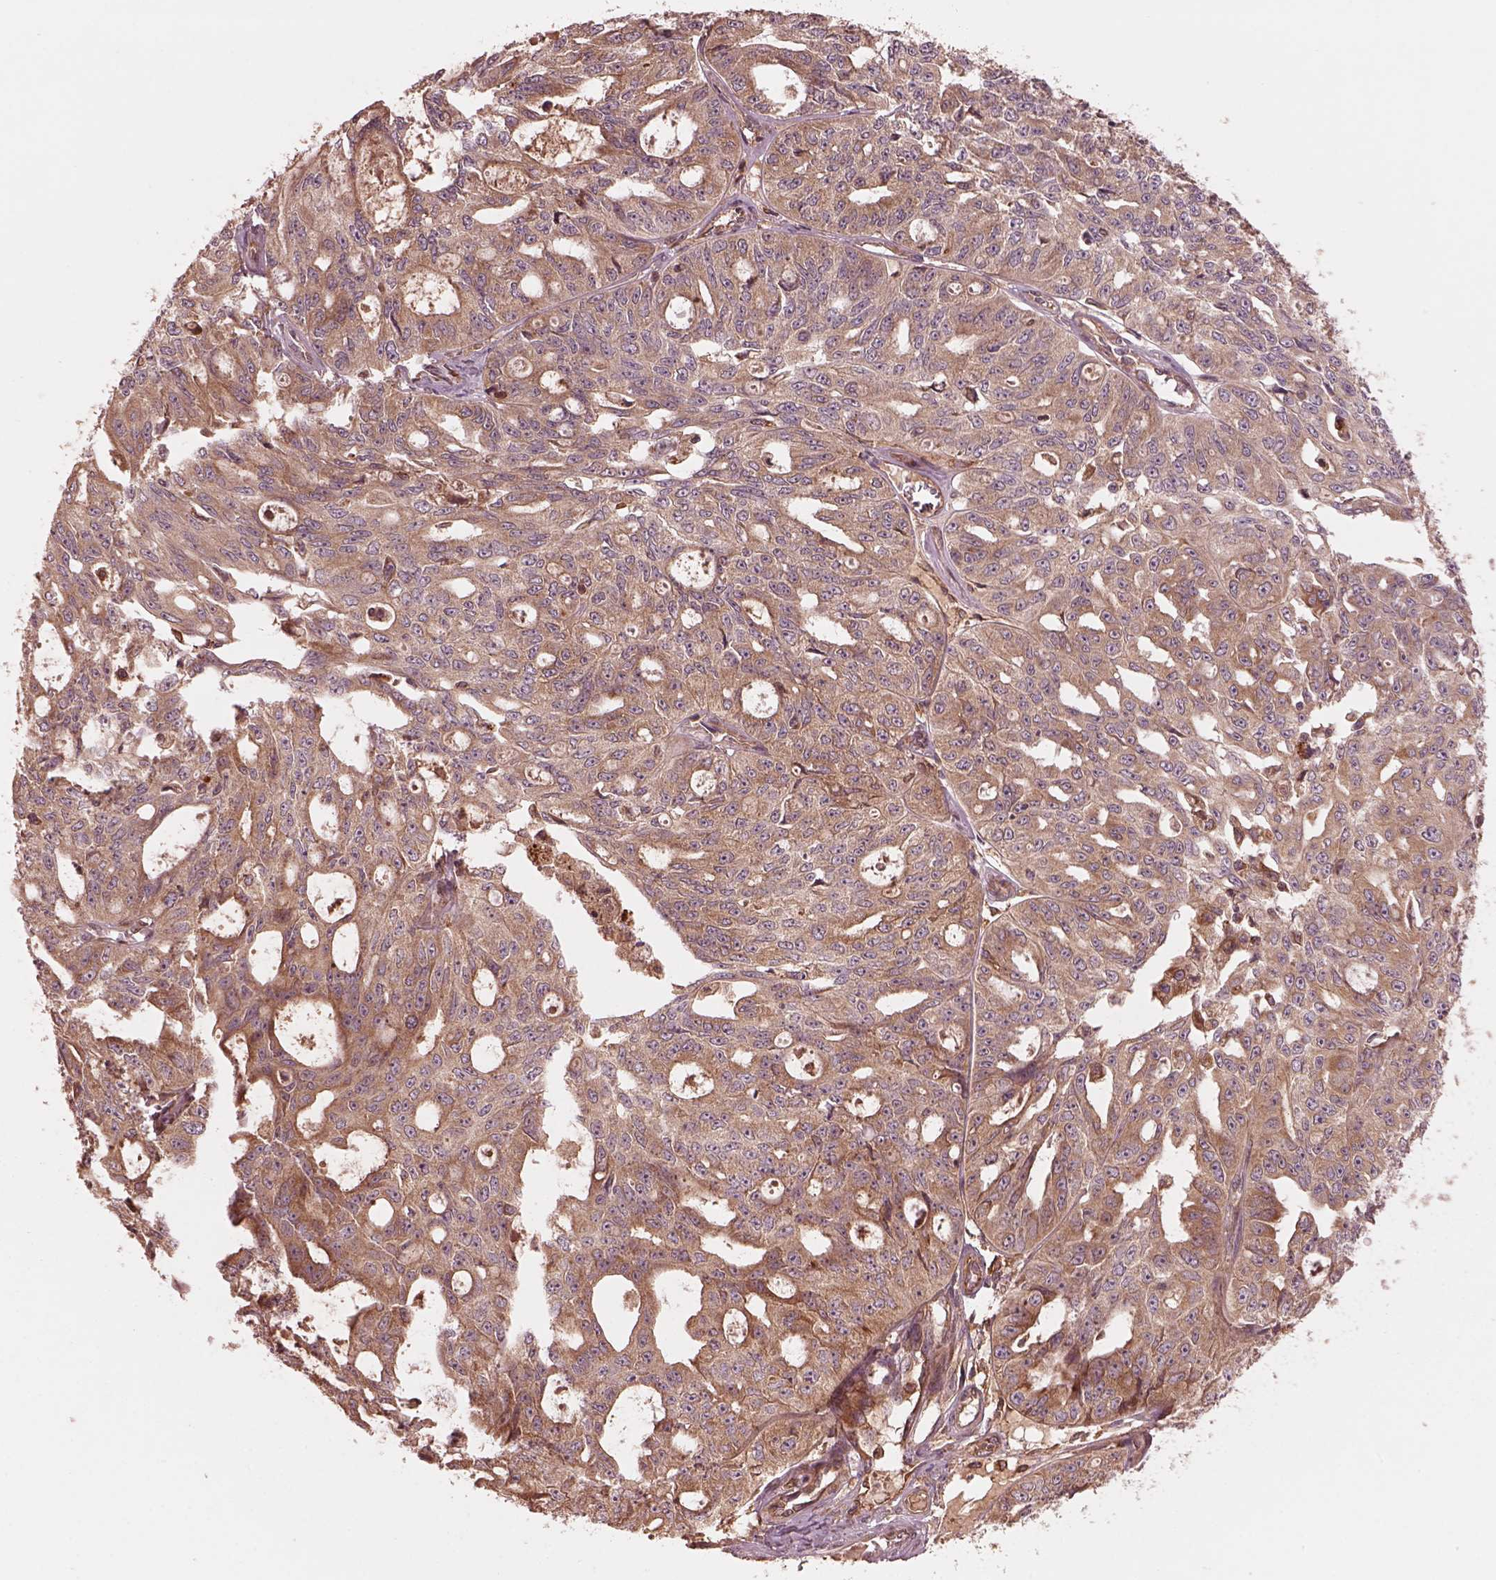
{"staining": {"intensity": "moderate", "quantity": "25%-75%", "location": "cytoplasmic/membranous"}, "tissue": "ovarian cancer", "cell_type": "Tumor cells", "image_type": "cancer", "snomed": [{"axis": "morphology", "description": "Carcinoma, endometroid"}, {"axis": "topography", "description": "Ovary"}], "caption": "Ovarian cancer stained with IHC shows moderate cytoplasmic/membranous positivity in approximately 25%-75% of tumor cells.", "gene": "PIK3R2", "patient": {"sex": "female", "age": 65}}